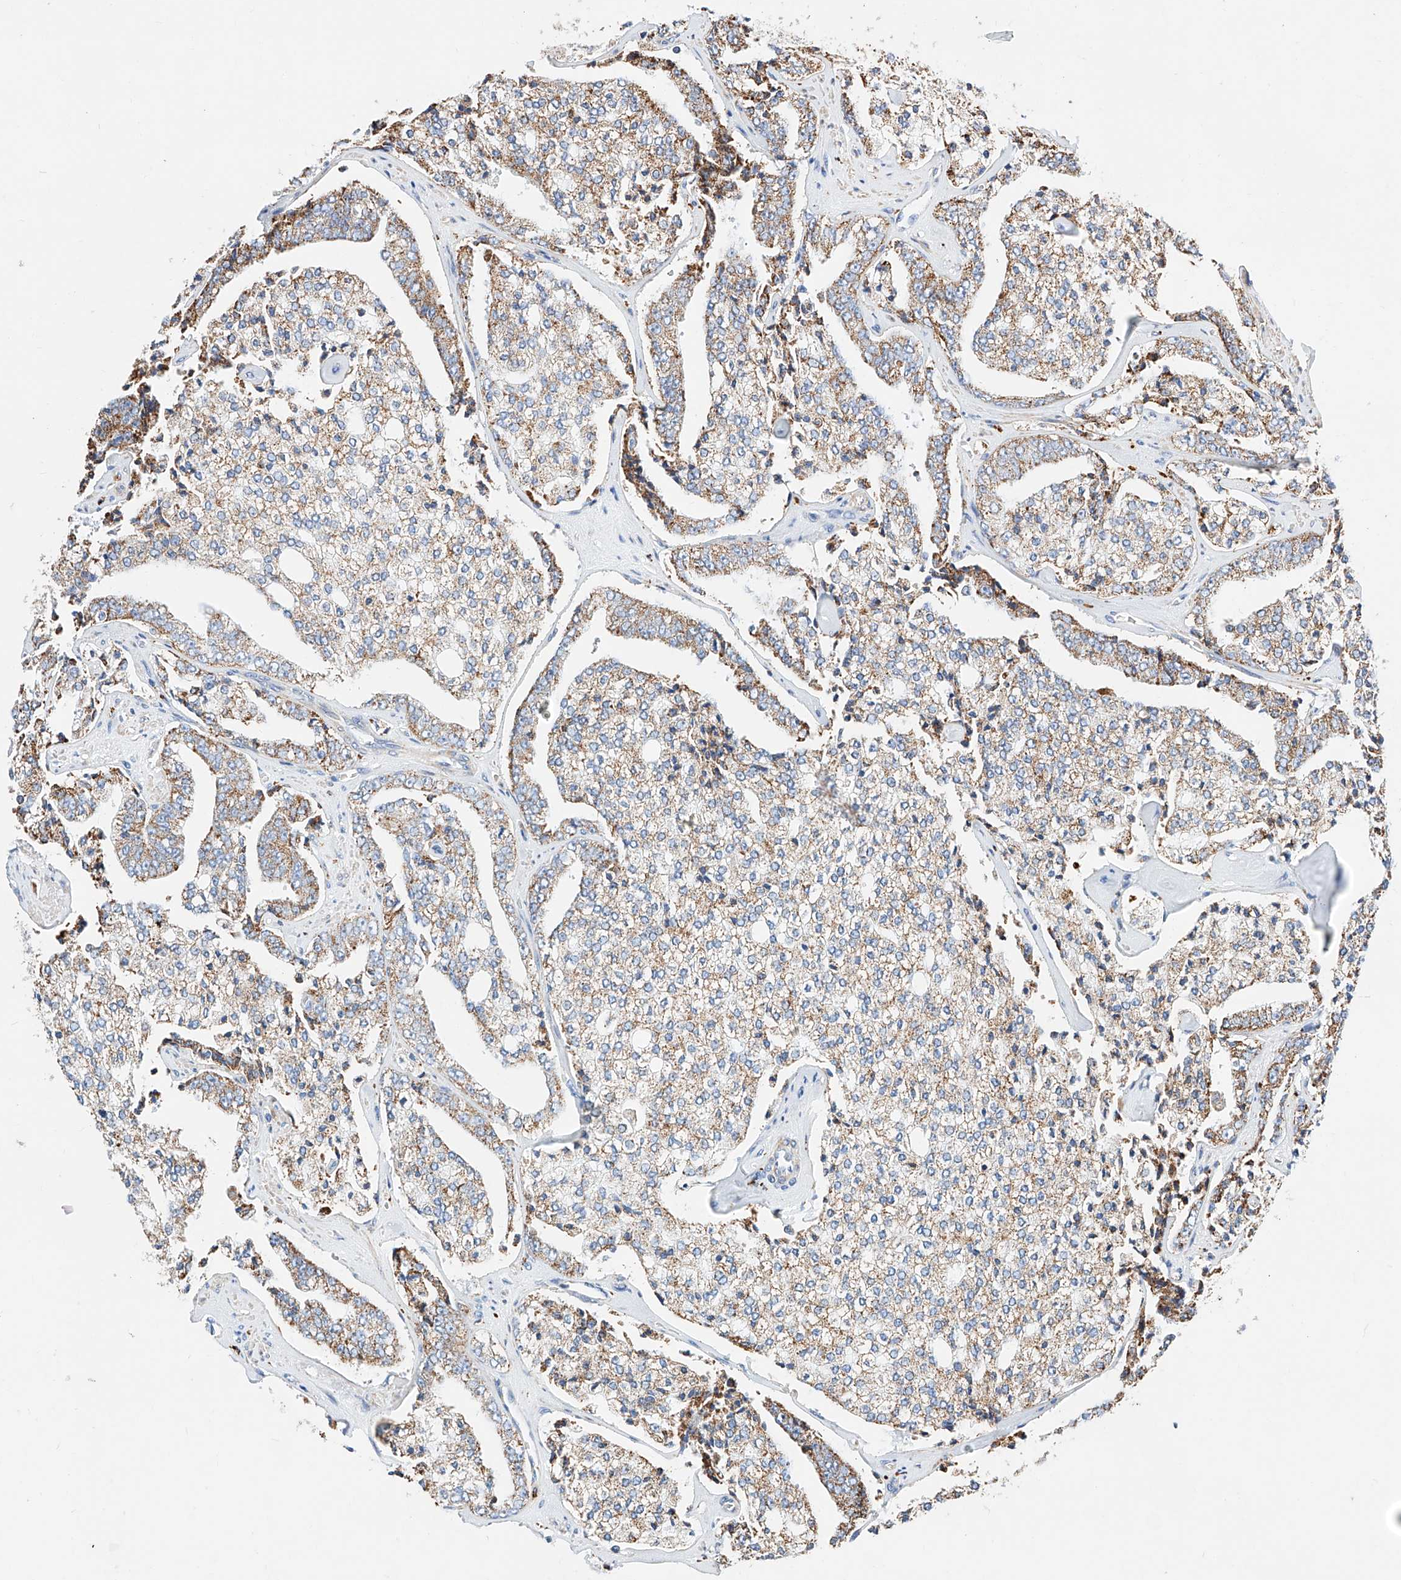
{"staining": {"intensity": "moderate", "quantity": "25%-75%", "location": "cytoplasmic/membranous"}, "tissue": "prostate cancer", "cell_type": "Tumor cells", "image_type": "cancer", "snomed": [{"axis": "morphology", "description": "Adenocarcinoma, High grade"}, {"axis": "topography", "description": "Prostate"}], "caption": "Moderate cytoplasmic/membranous protein staining is appreciated in about 25%-75% of tumor cells in high-grade adenocarcinoma (prostate). (DAB IHC, brown staining for protein, blue staining for nuclei).", "gene": "C6orf62", "patient": {"sex": "male", "age": 71}}